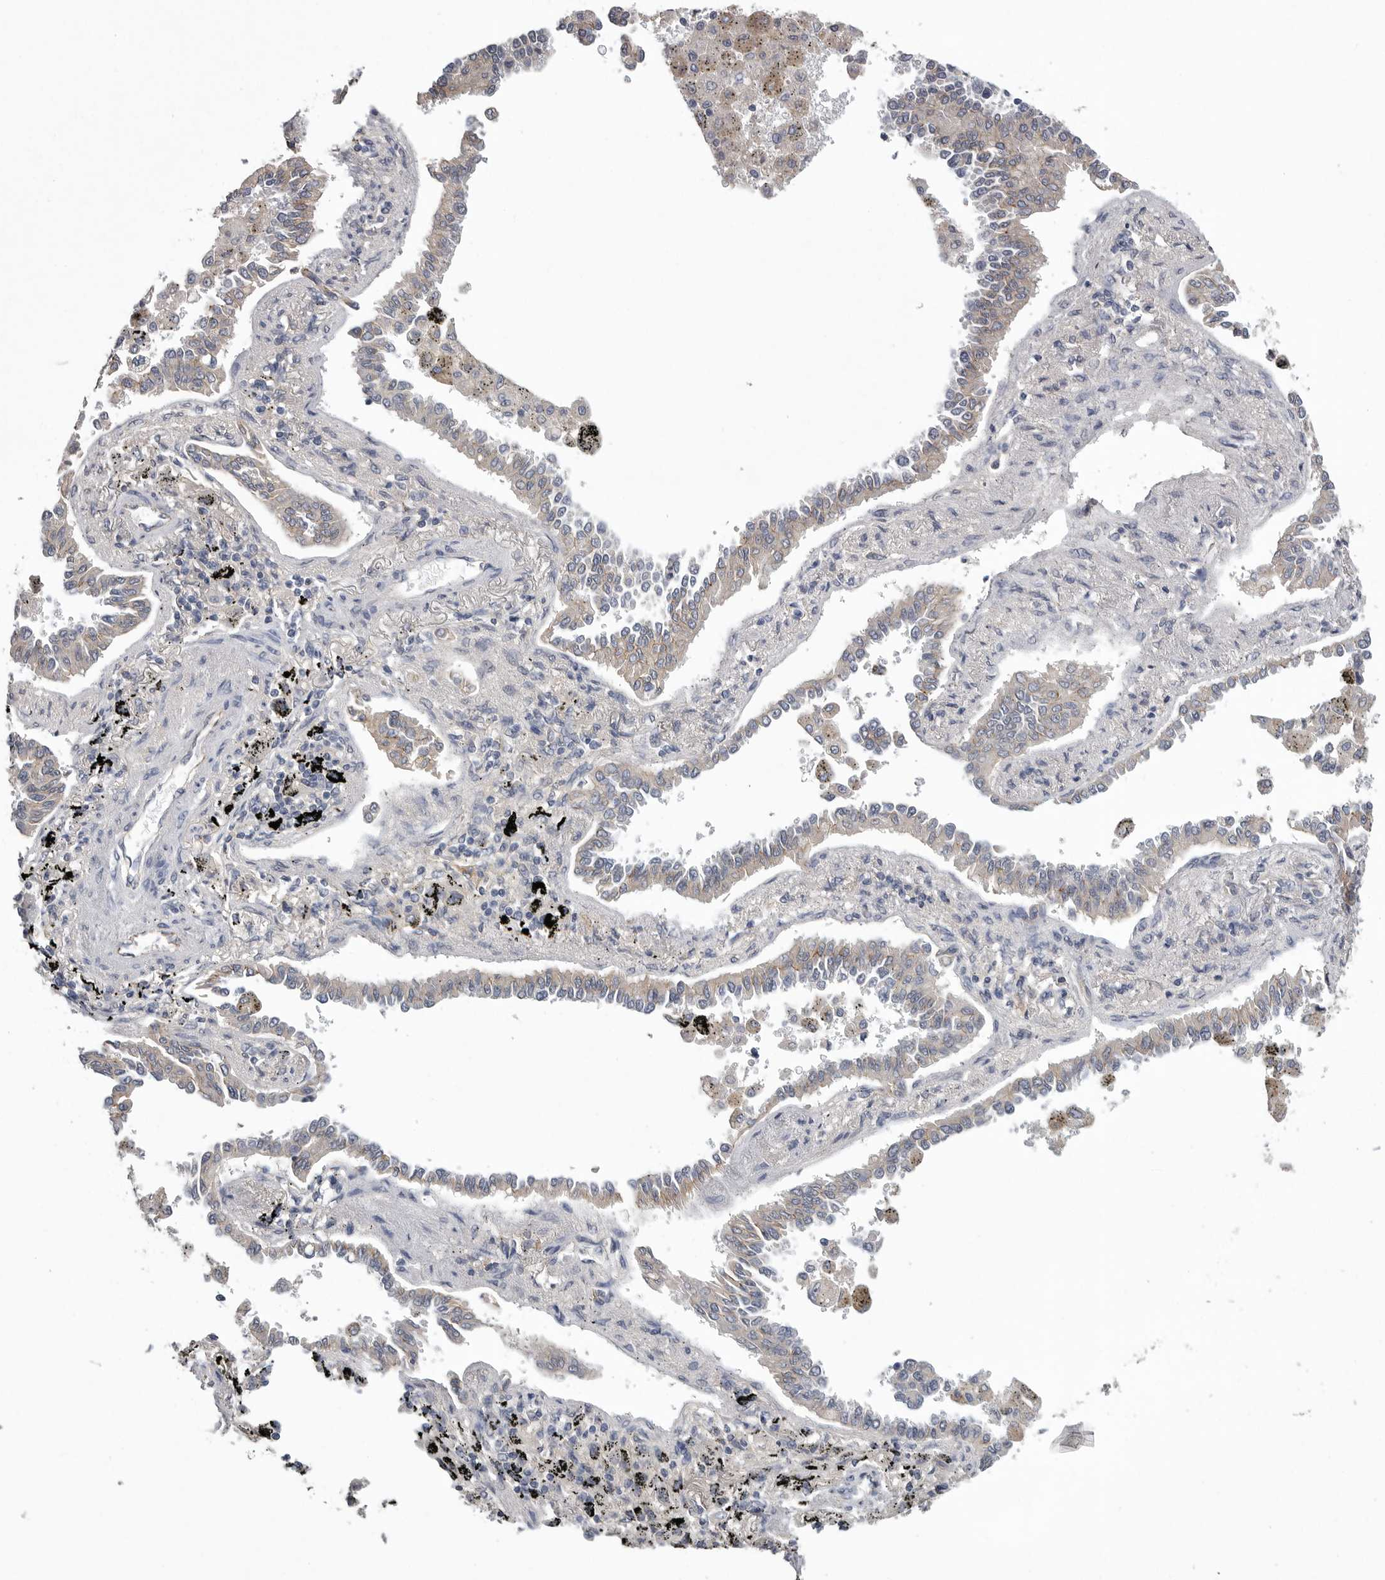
{"staining": {"intensity": "weak", "quantity": "<25%", "location": "cytoplasmic/membranous"}, "tissue": "lung cancer", "cell_type": "Tumor cells", "image_type": "cancer", "snomed": [{"axis": "morphology", "description": "Normal tissue, NOS"}, {"axis": "morphology", "description": "Adenocarcinoma, NOS"}, {"axis": "topography", "description": "Lung"}], "caption": "Lung cancer stained for a protein using immunohistochemistry (IHC) reveals no expression tumor cells.", "gene": "NECTIN2", "patient": {"sex": "male", "age": 59}}